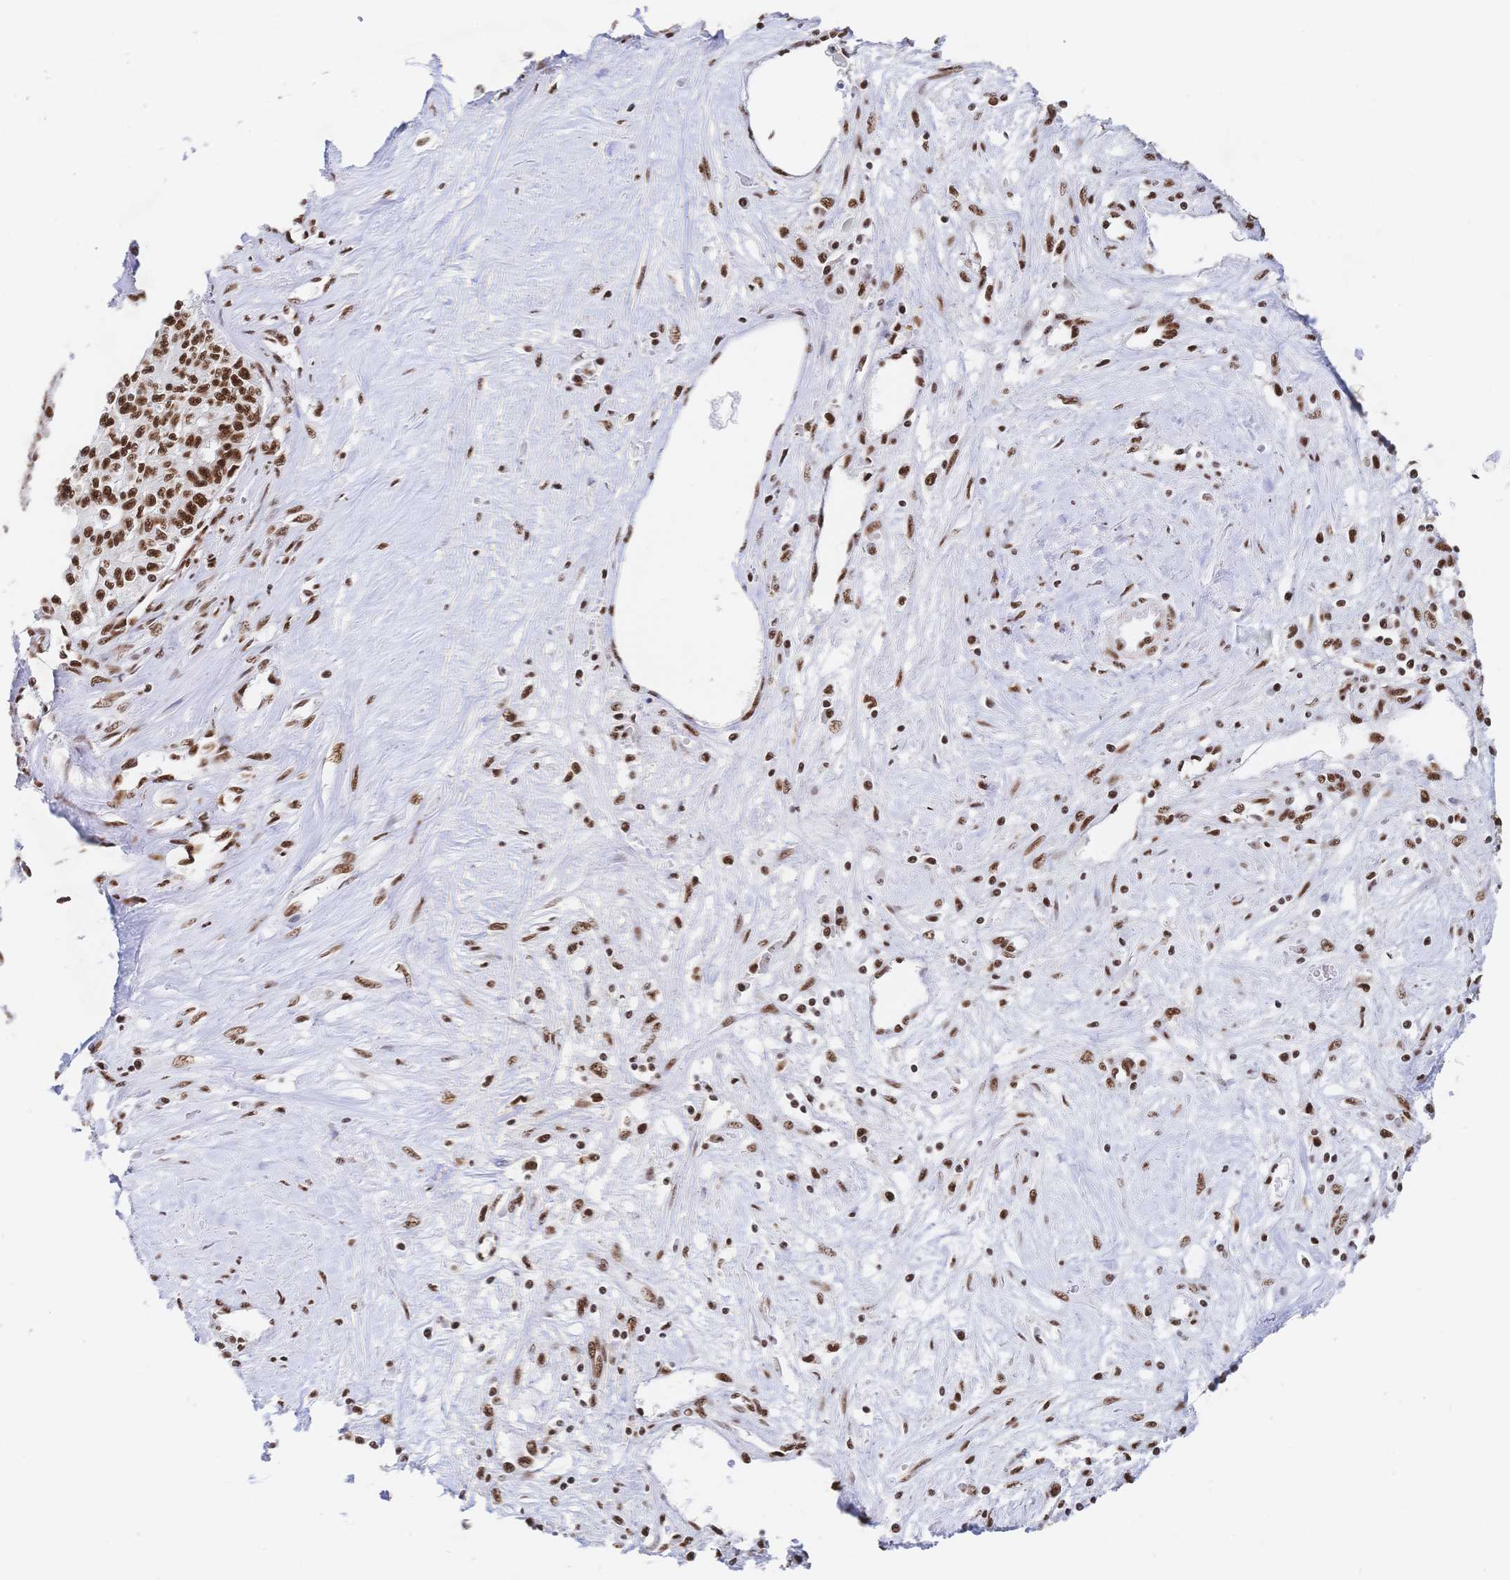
{"staining": {"intensity": "strong", "quantity": ">75%", "location": "nuclear"}, "tissue": "liver cancer", "cell_type": "Tumor cells", "image_type": "cancer", "snomed": [{"axis": "morphology", "description": "Cholangiocarcinoma"}, {"axis": "topography", "description": "Liver"}], "caption": "A high-resolution micrograph shows immunohistochemistry (IHC) staining of liver cancer (cholangiocarcinoma), which shows strong nuclear expression in approximately >75% of tumor cells.", "gene": "SRSF1", "patient": {"sex": "female", "age": 61}}